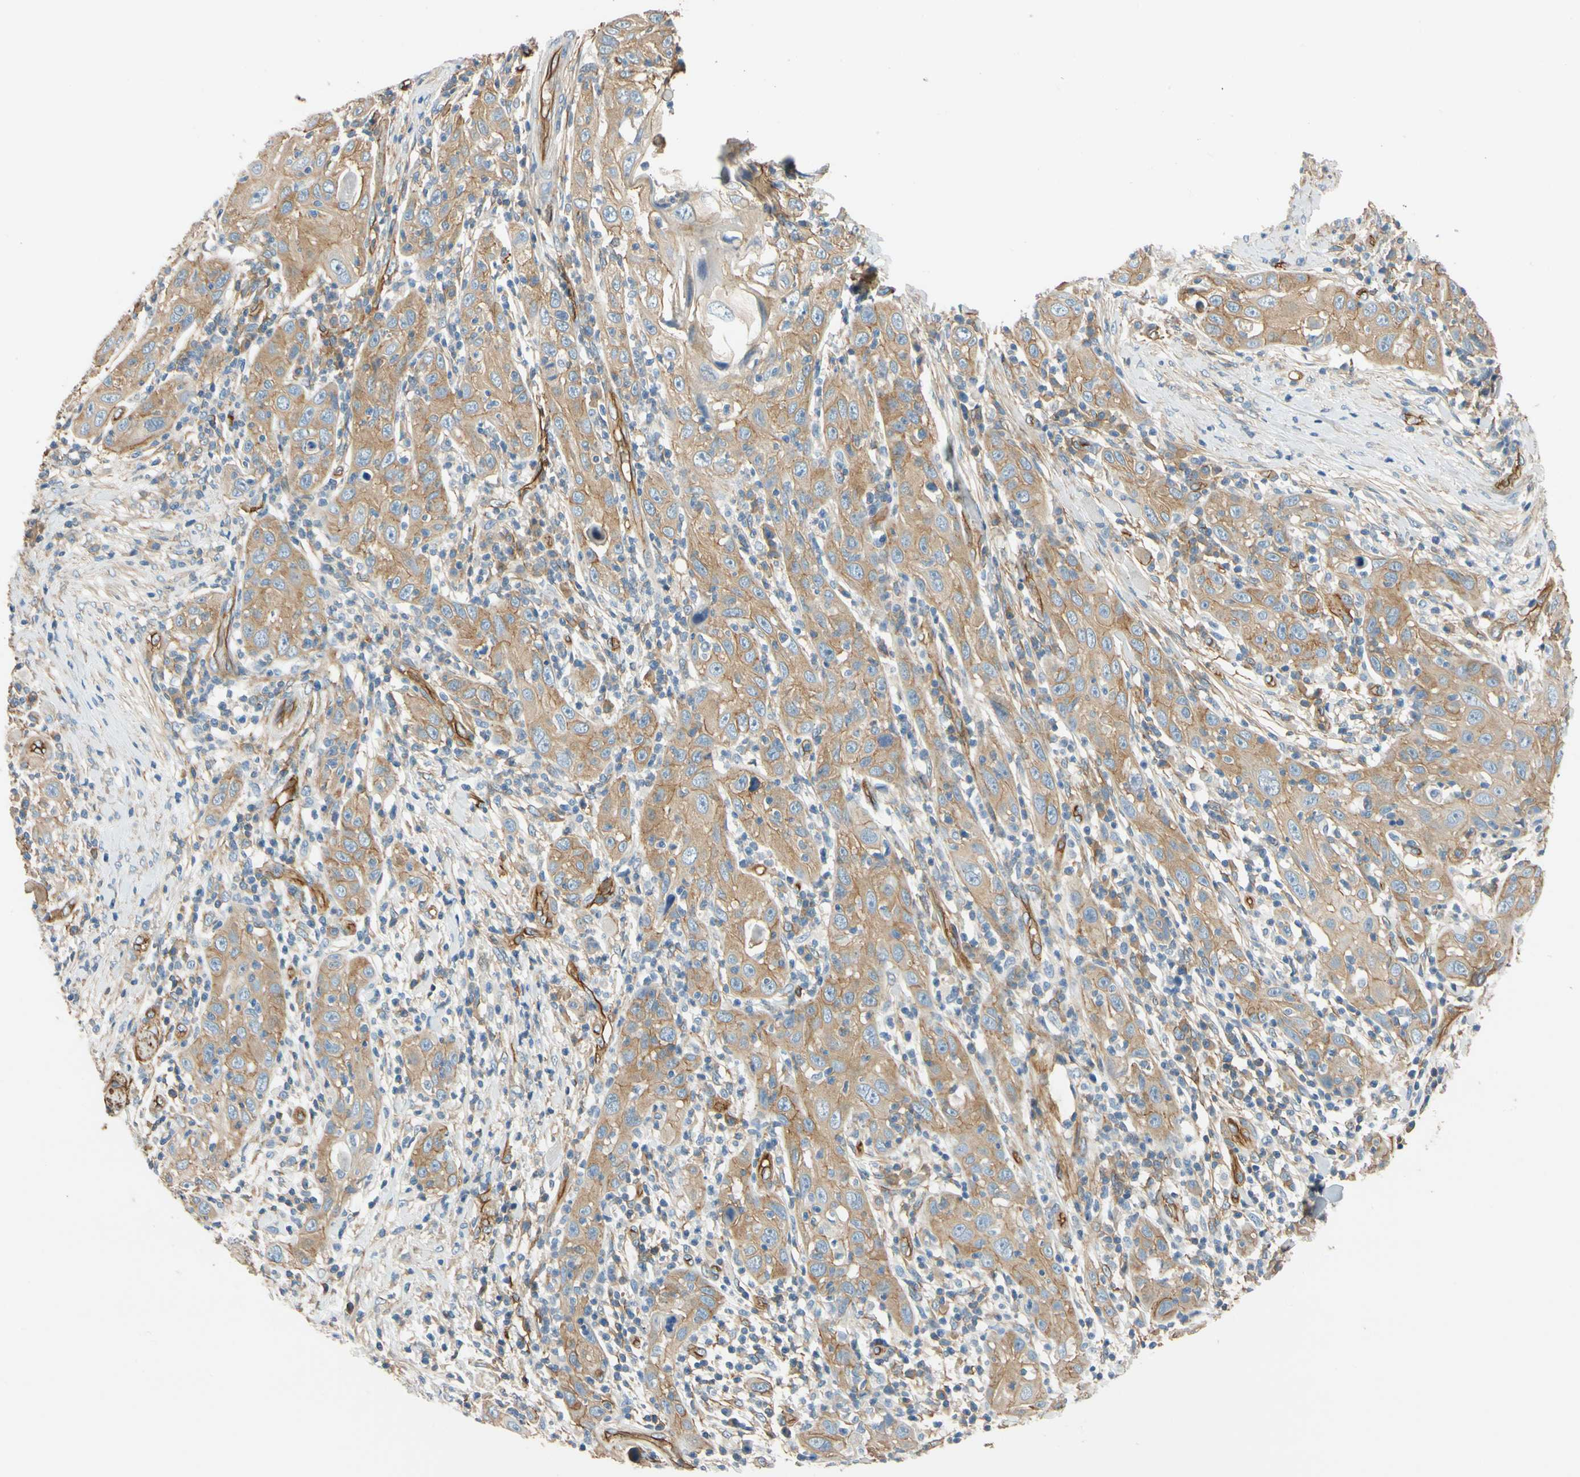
{"staining": {"intensity": "weak", "quantity": ">75%", "location": "cytoplasmic/membranous"}, "tissue": "skin cancer", "cell_type": "Tumor cells", "image_type": "cancer", "snomed": [{"axis": "morphology", "description": "Squamous cell carcinoma, NOS"}, {"axis": "topography", "description": "Skin"}], "caption": "Immunohistochemical staining of human squamous cell carcinoma (skin) displays weak cytoplasmic/membranous protein expression in about >75% of tumor cells.", "gene": "SPTAN1", "patient": {"sex": "female", "age": 88}}